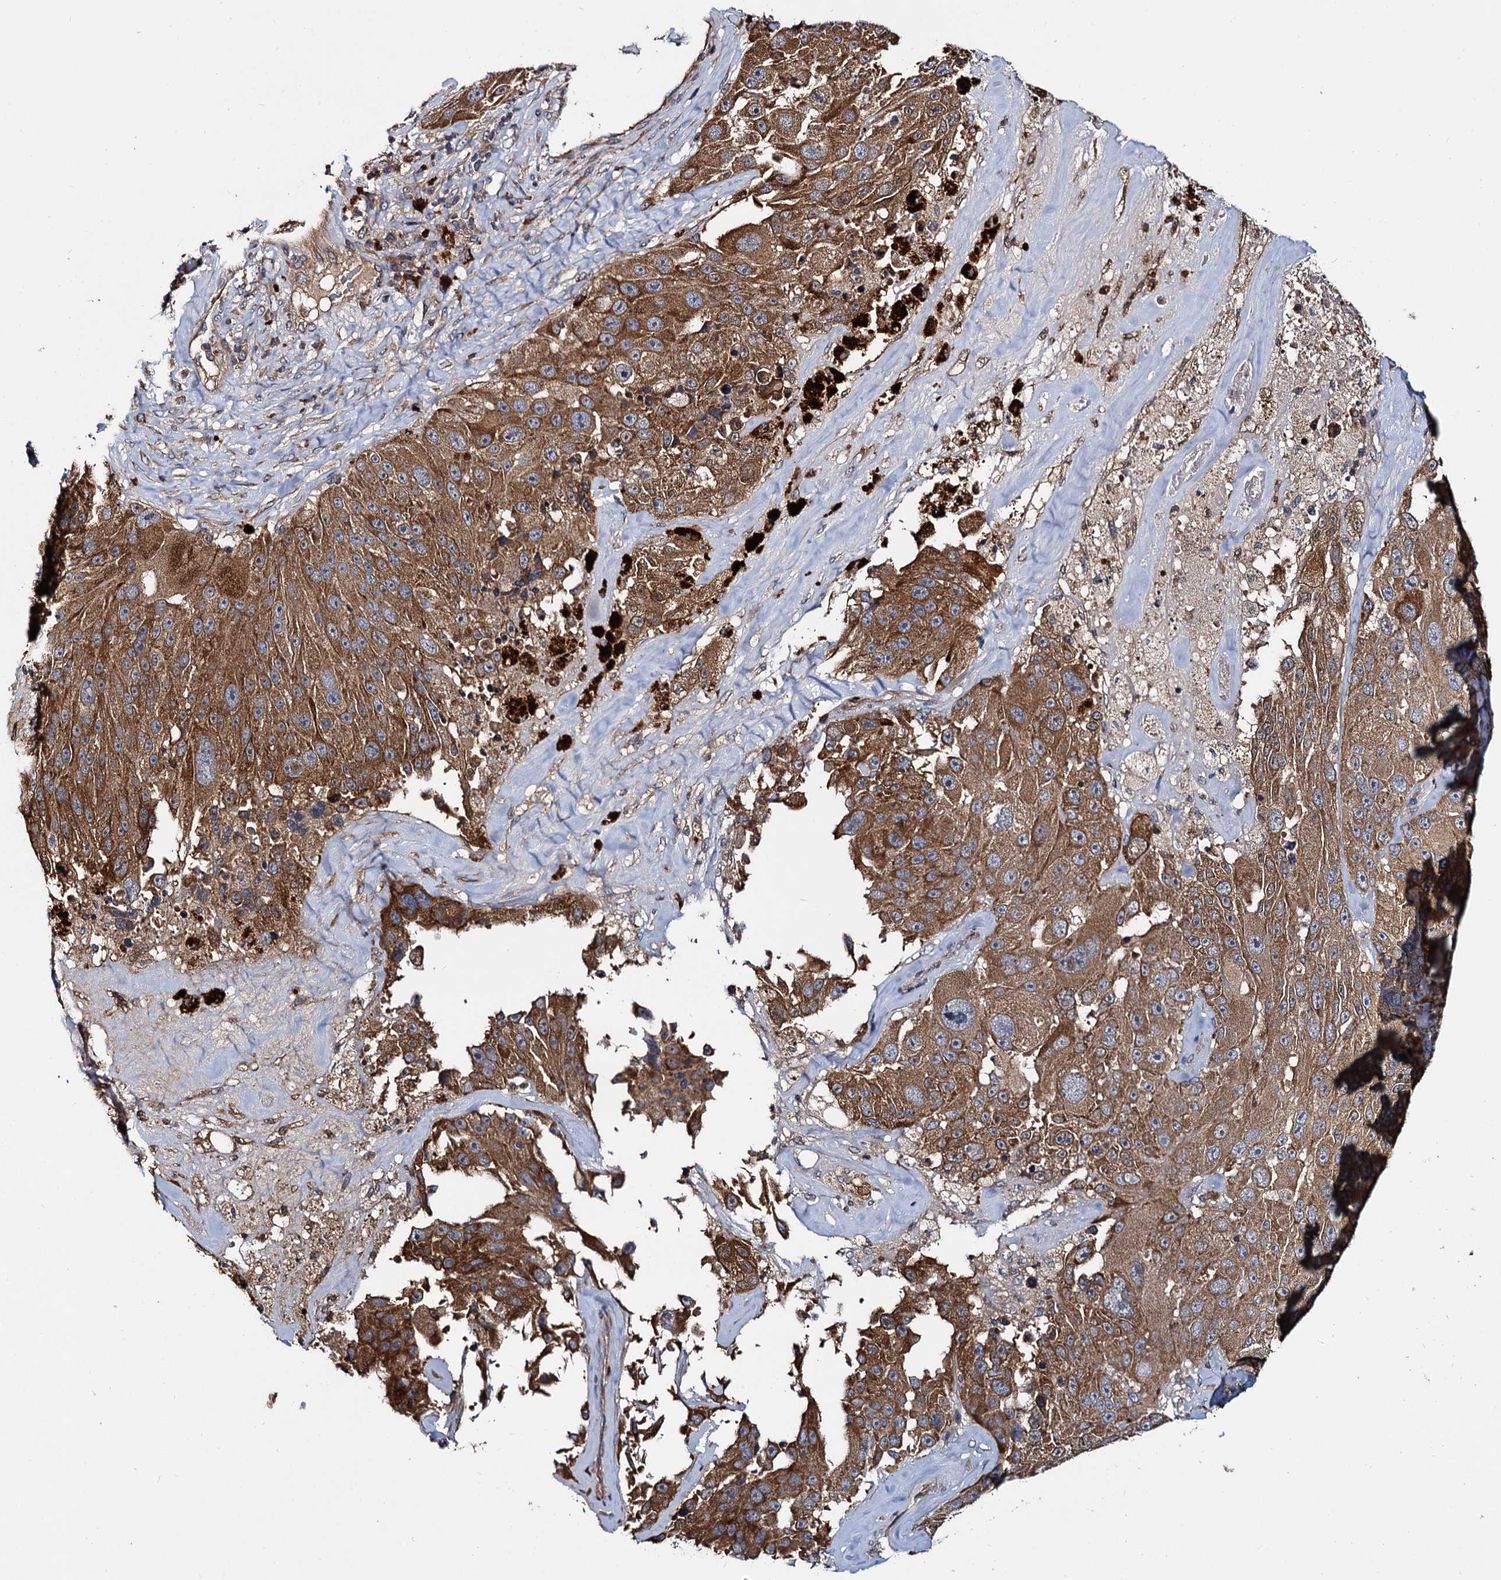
{"staining": {"intensity": "moderate", "quantity": ">75%", "location": "cytoplasmic/membranous"}, "tissue": "melanoma", "cell_type": "Tumor cells", "image_type": "cancer", "snomed": [{"axis": "morphology", "description": "Malignant melanoma, Metastatic site"}, {"axis": "topography", "description": "Lymph node"}], "caption": "About >75% of tumor cells in malignant melanoma (metastatic site) exhibit moderate cytoplasmic/membranous protein positivity as visualized by brown immunohistochemical staining.", "gene": "CEP192", "patient": {"sex": "male", "age": 62}}